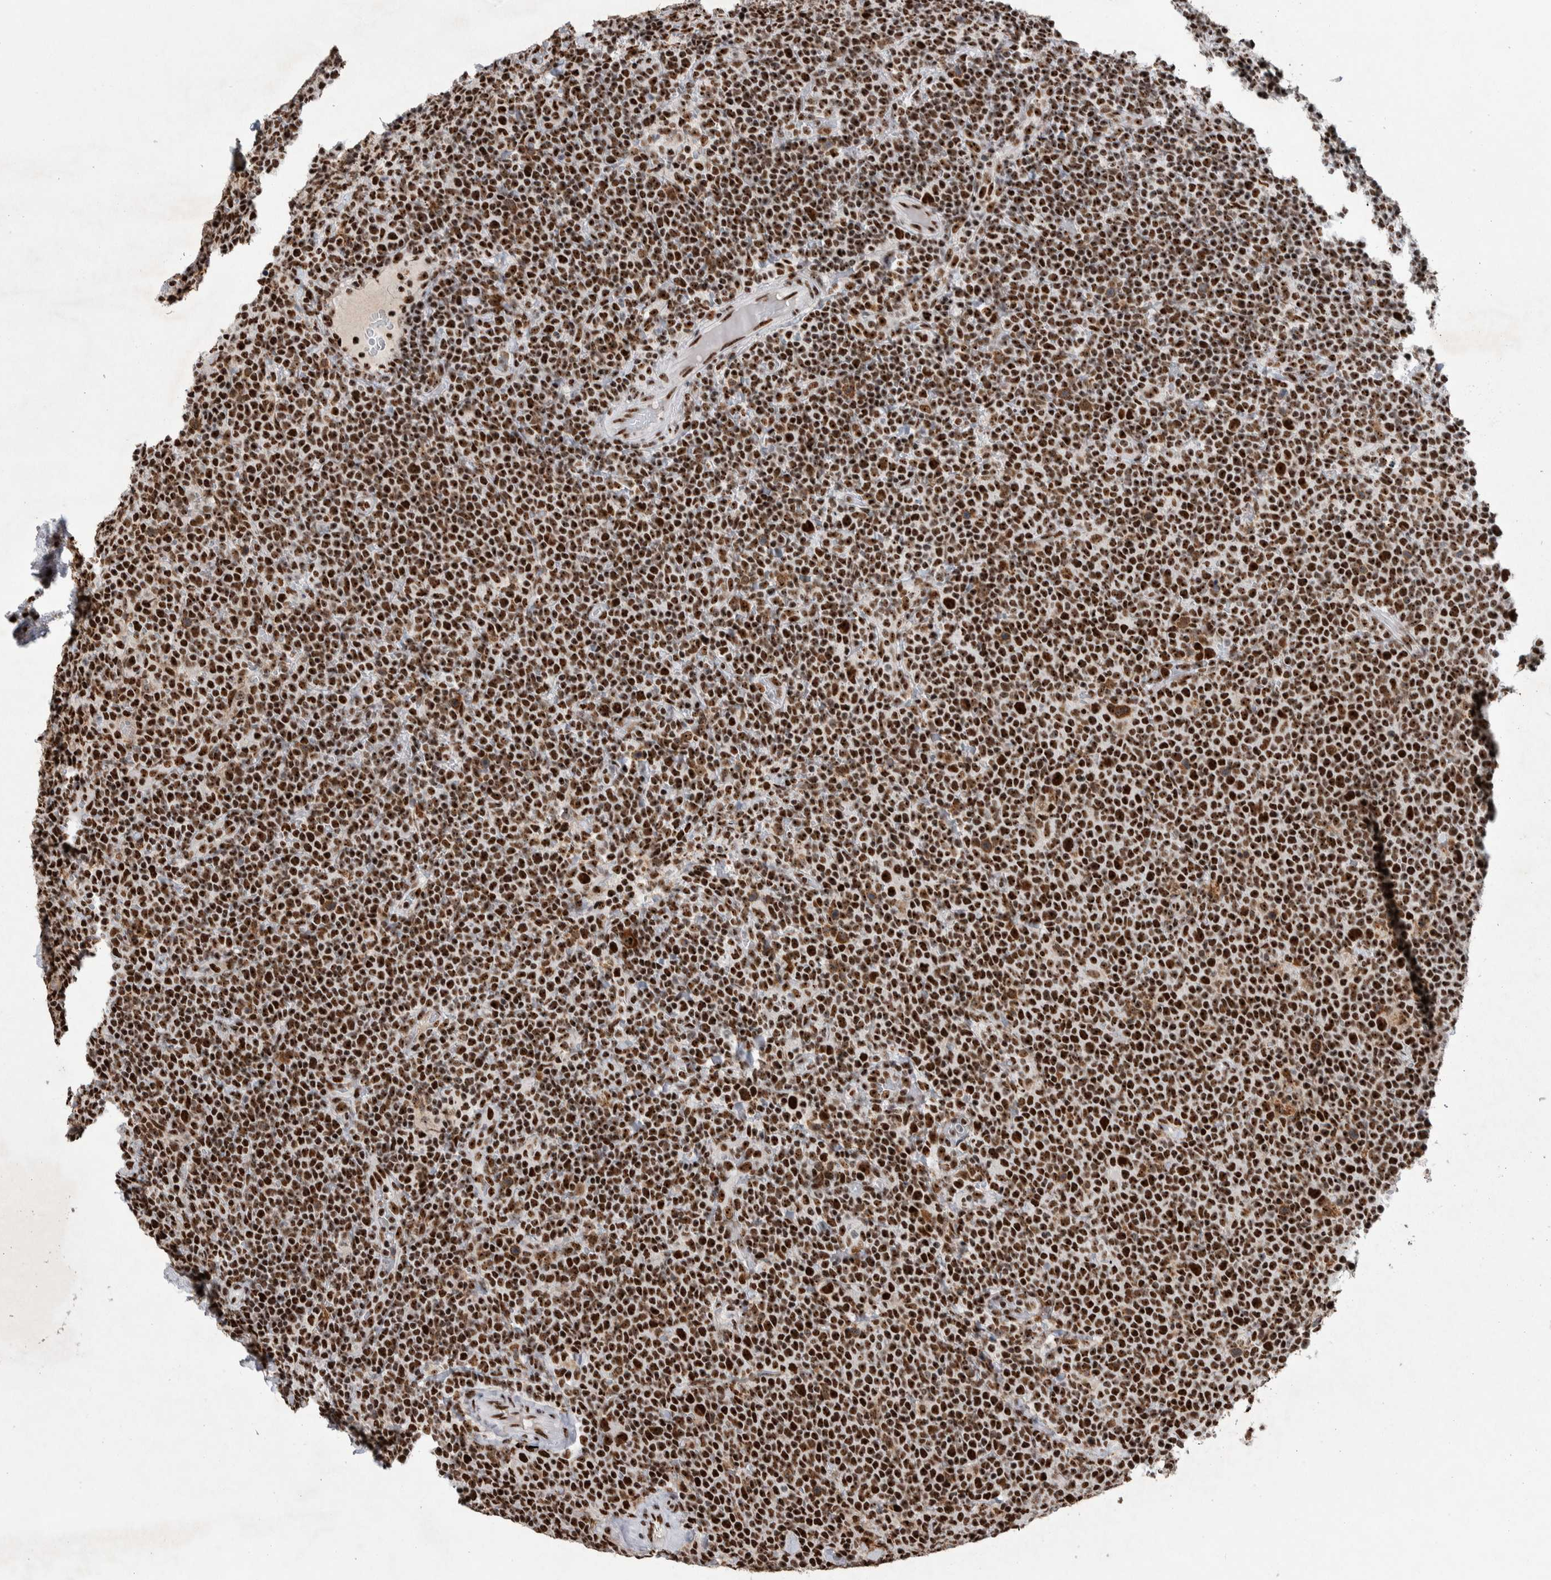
{"staining": {"intensity": "strong", "quantity": ">75%", "location": "nuclear"}, "tissue": "lymphoma", "cell_type": "Tumor cells", "image_type": "cancer", "snomed": [{"axis": "morphology", "description": "Malignant lymphoma, non-Hodgkin's type, High grade"}, {"axis": "topography", "description": "Lymph node"}], "caption": "Protein staining exhibits strong nuclear expression in approximately >75% of tumor cells in lymphoma. (Brightfield microscopy of DAB IHC at high magnification).", "gene": "NCL", "patient": {"sex": "male", "age": 61}}